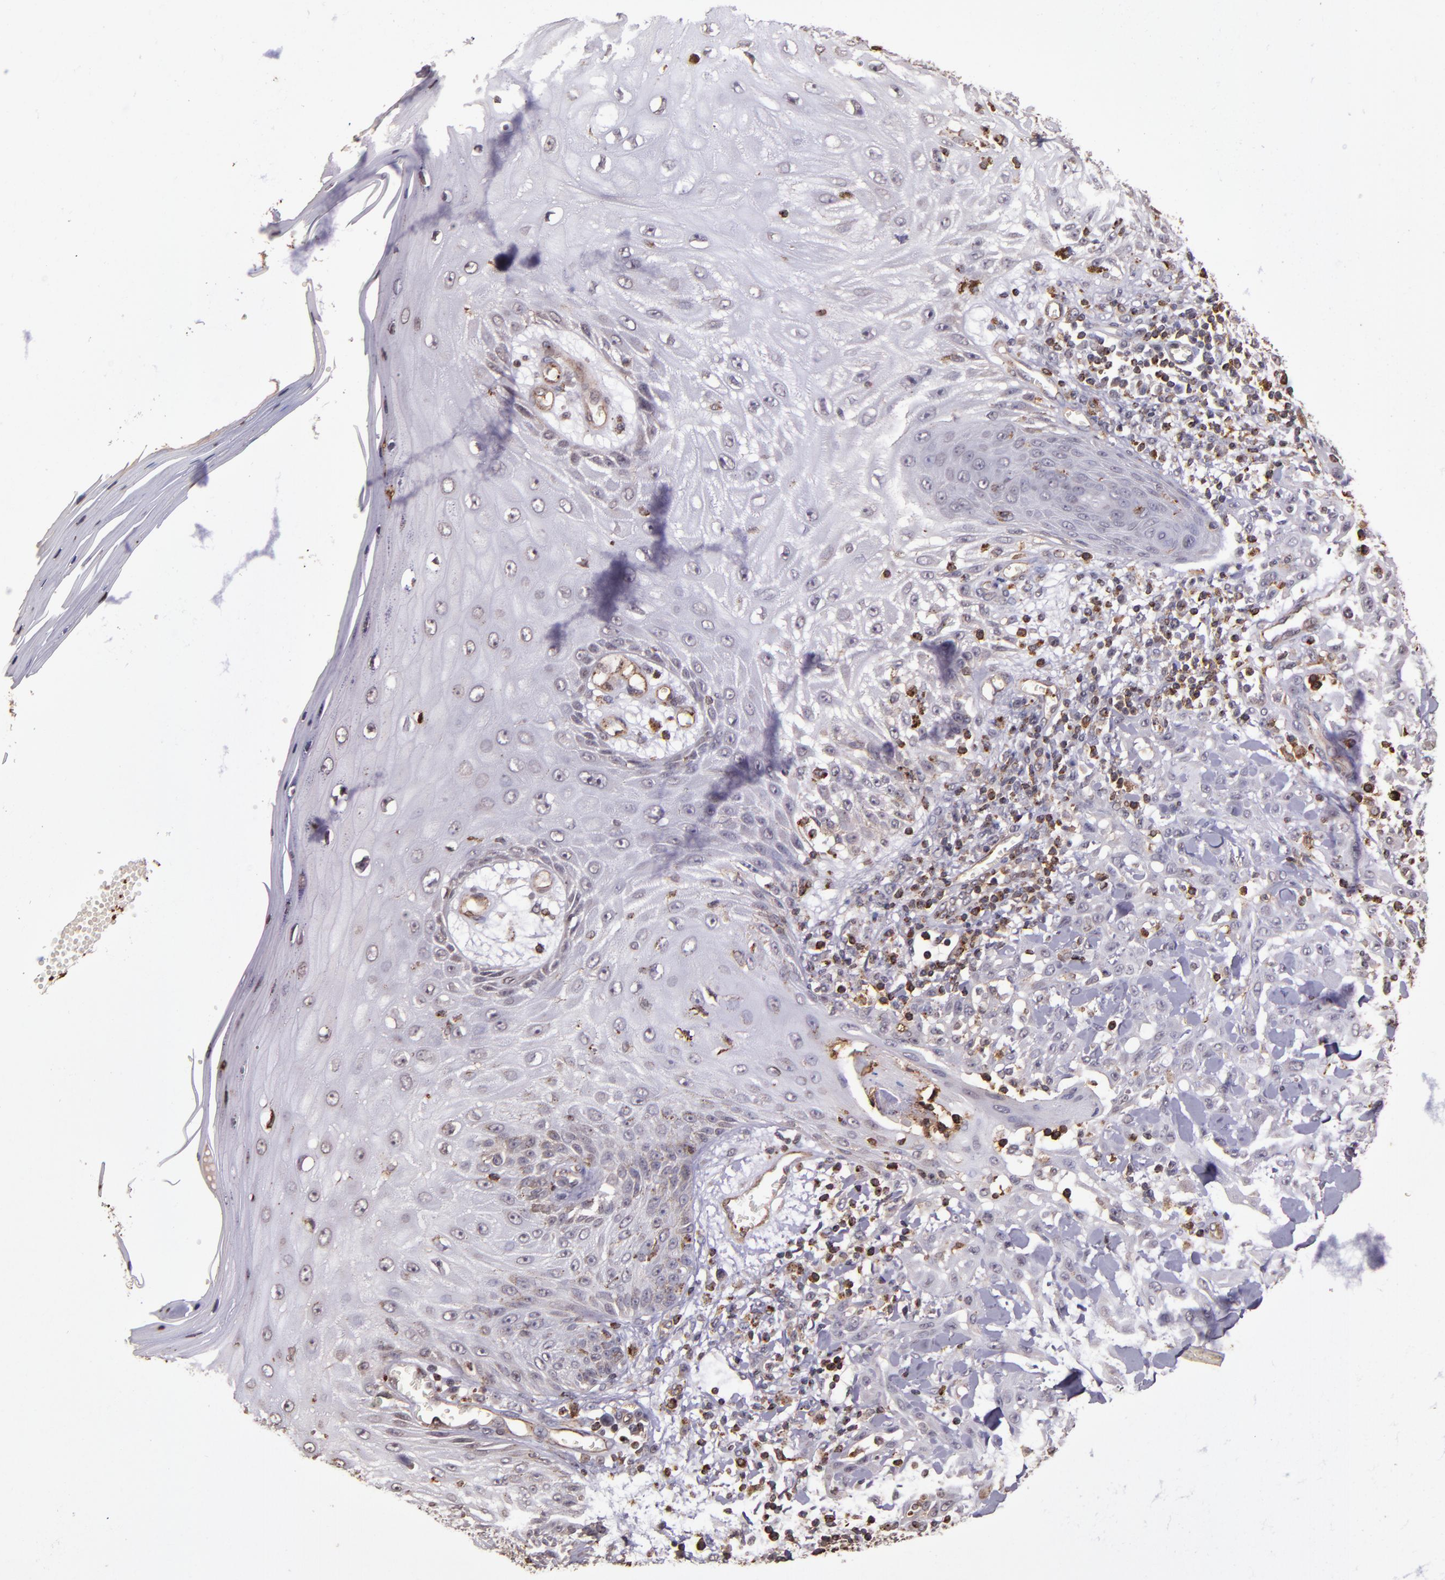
{"staining": {"intensity": "negative", "quantity": "none", "location": "none"}, "tissue": "skin cancer", "cell_type": "Tumor cells", "image_type": "cancer", "snomed": [{"axis": "morphology", "description": "Squamous cell carcinoma, NOS"}, {"axis": "topography", "description": "Skin"}], "caption": "Tumor cells are negative for protein expression in human skin squamous cell carcinoma.", "gene": "SLC2A3", "patient": {"sex": "male", "age": 24}}